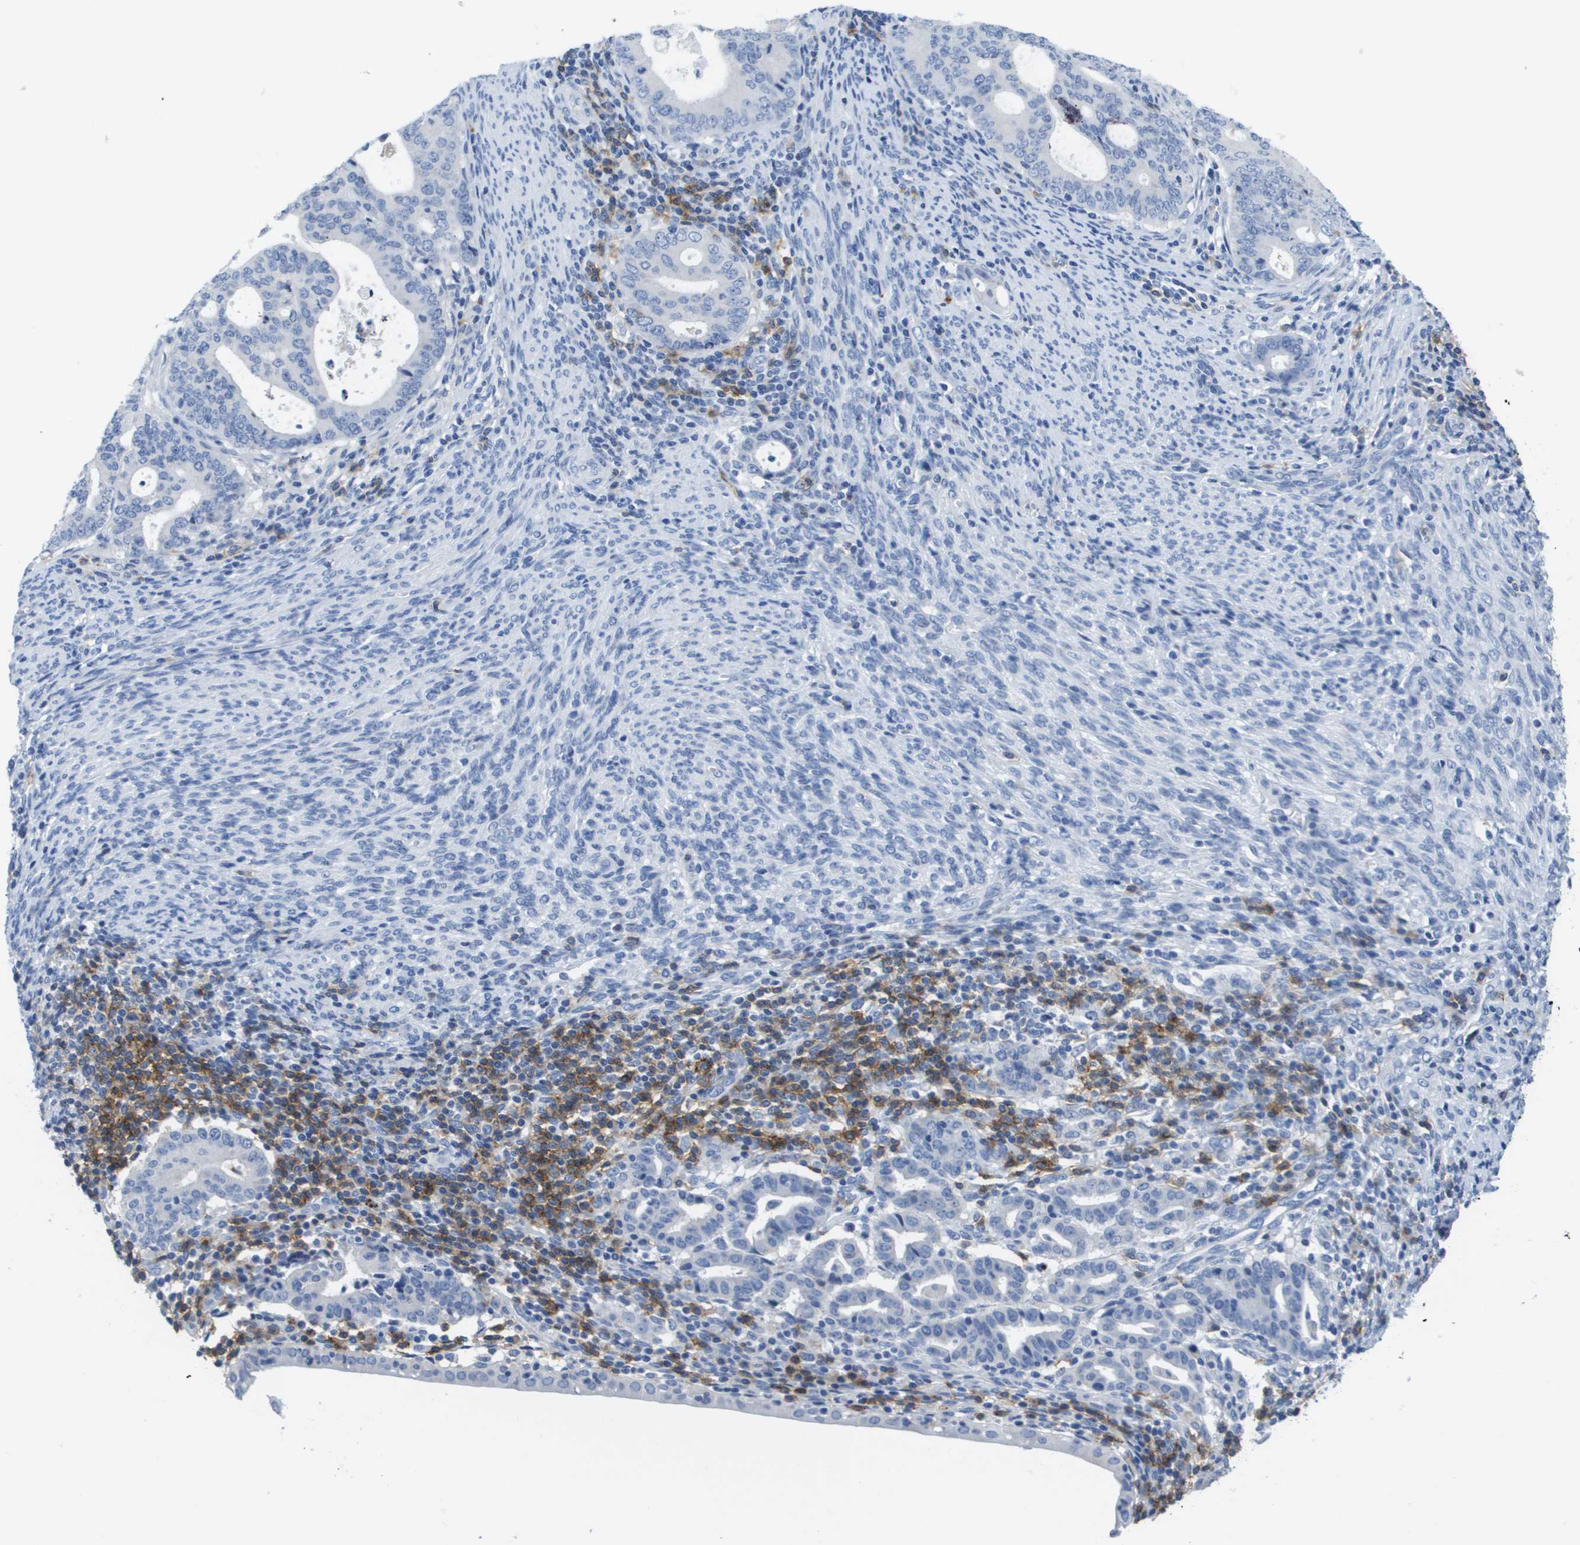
{"staining": {"intensity": "negative", "quantity": "none", "location": "none"}, "tissue": "endometrial cancer", "cell_type": "Tumor cells", "image_type": "cancer", "snomed": [{"axis": "morphology", "description": "Adenocarcinoma, NOS"}, {"axis": "topography", "description": "Uterus"}], "caption": "There is no significant expression in tumor cells of adenocarcinoma (endometrial). Nuclei are stained in blue.", "gene": "MS4A1", "patient": {"sex": "female", "age": 83}}